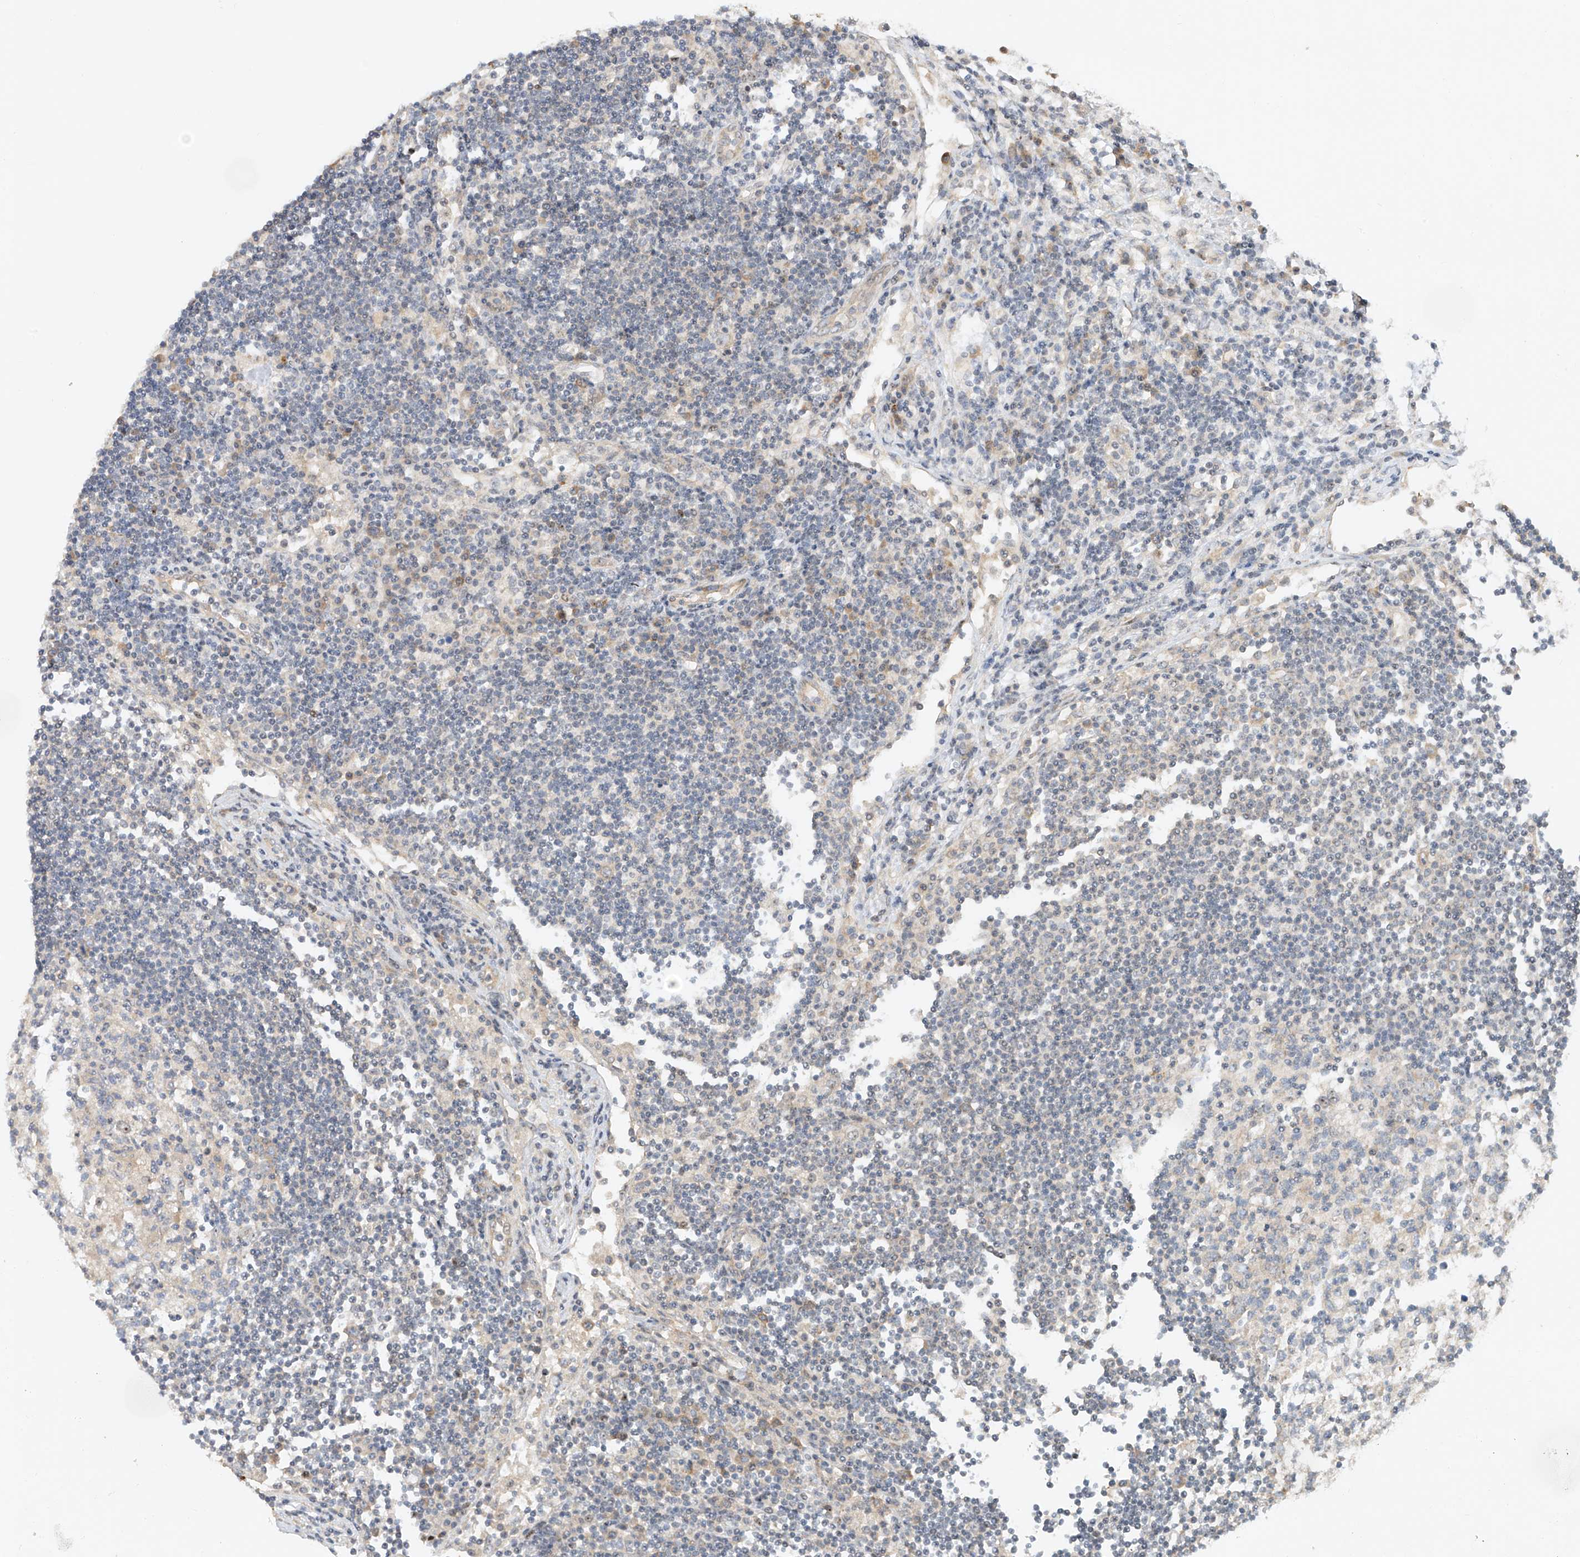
{"staining": {"intensity": "weak", "quantity": "<25%", "location": "cytoplasmic/membranous"}, "tissue": "lymph node", "cell_type": "Germinal center cells", "image_type": "normal", "snomed": [{"axis": "morphology", "description": "Normal tissue, NOS"}, {"axis": "topography", "description": "Lymph node"}], "caption": "This photomicrograph is of unremarkable lymph node stained with IHC to label a protein in brown with the nuclei are counter-stained blue. There is no staining in germinal center cells. (DAB immunohistochemistry (IHC), high magnification).", "gene": "TASP1", "patient": {"sex": "female", "age": 53}}